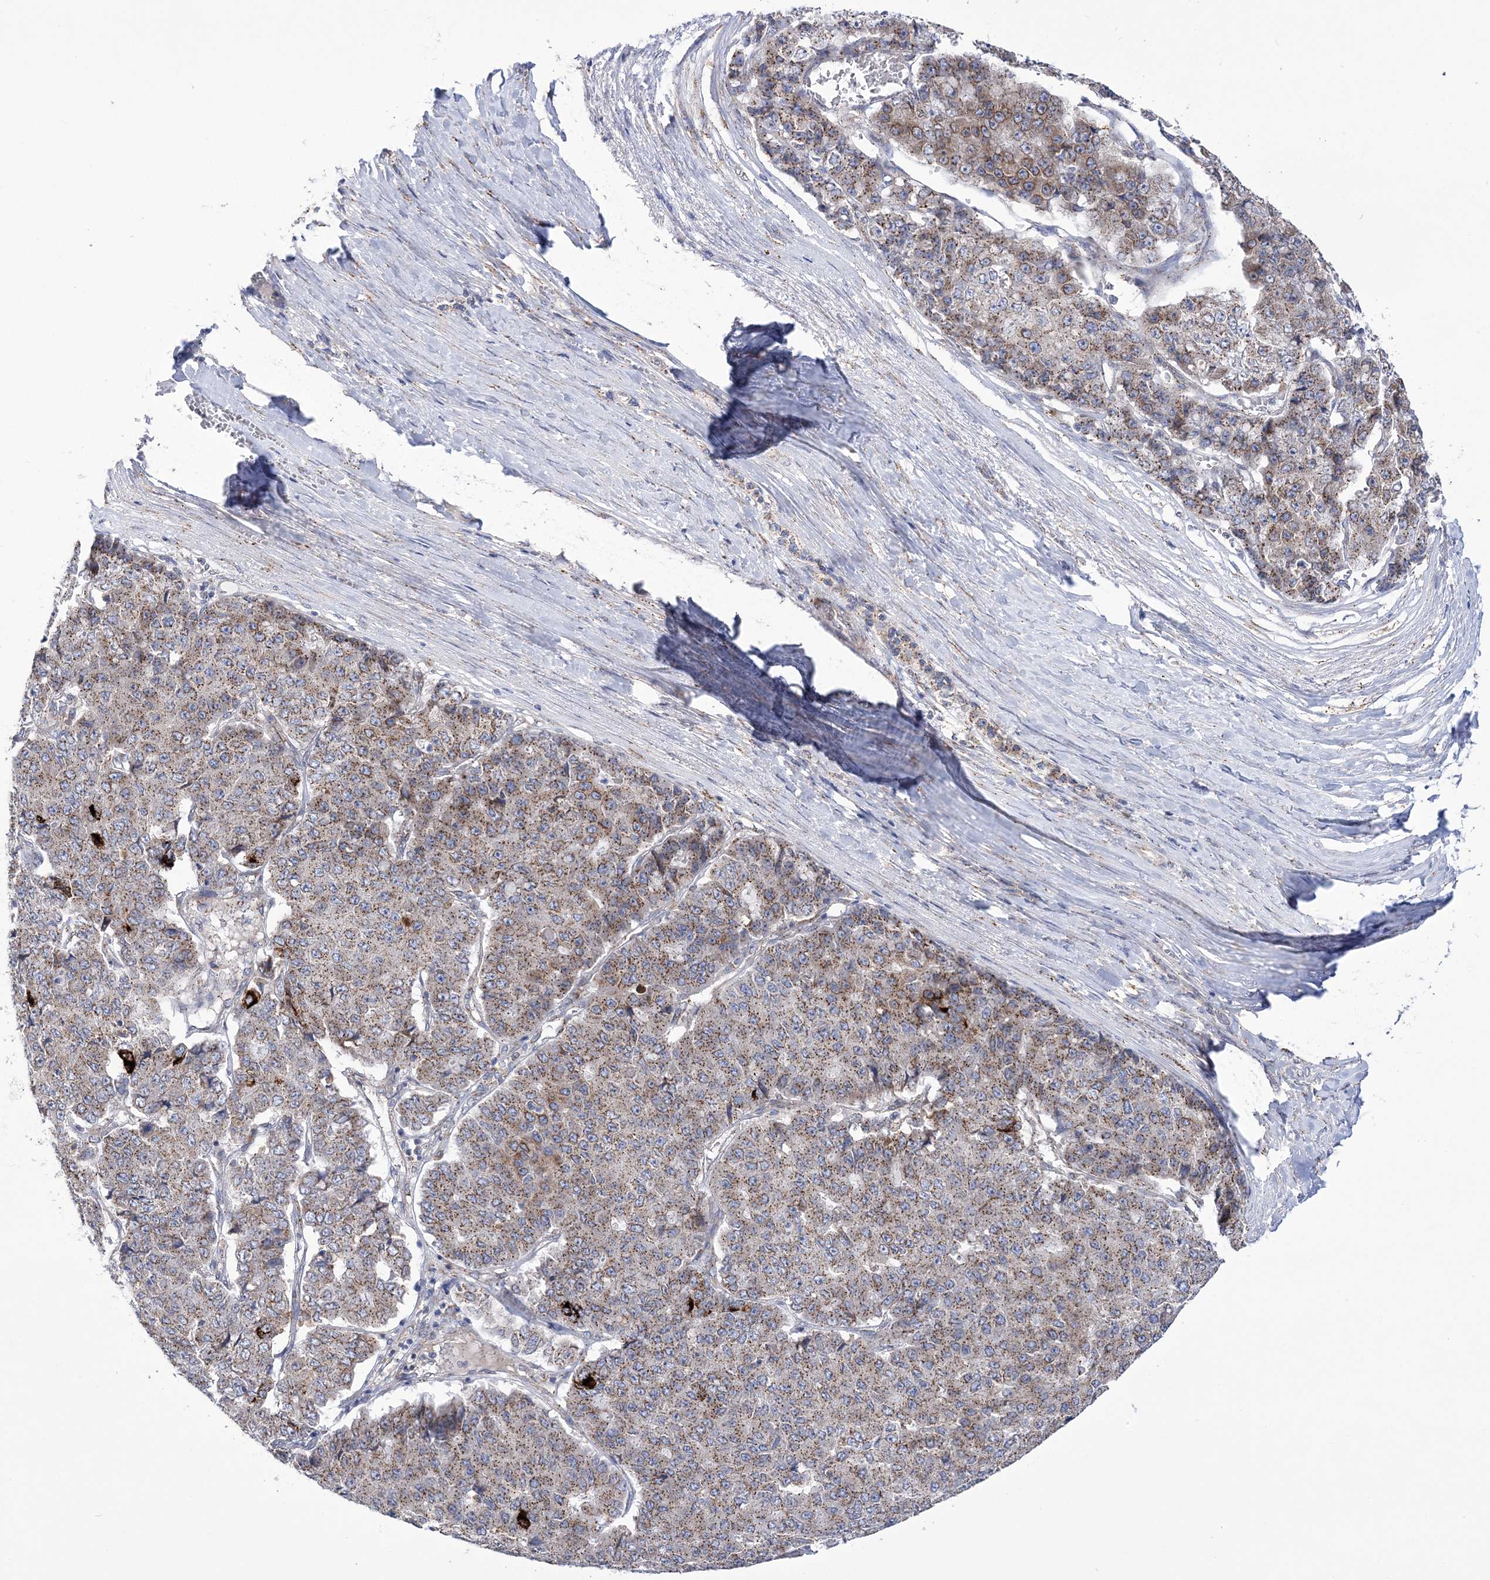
{"staining": {"intensity": "moderate", "quantity": "25%-75%", "location": "cytoplasmic/membranous"}, "tissue": "pancreatic cancer", "cell_type": "Tumor cells", "image_type": "cancer", "snomed": [{"axis": "morphology", "description": "Adenocarcinoma, NOS"}, {"axis": "topography", "description": "Pancreas"}], "caption": "Pancreatic cancer (adenocarcinoma) stained for a protein (brown) reveals moderate cytoplasmic/membranous positive staining in approximately 25%-75% of tumor cells.", "gene": "COPB2", "patient": {"sex": "male", "age": 50}}